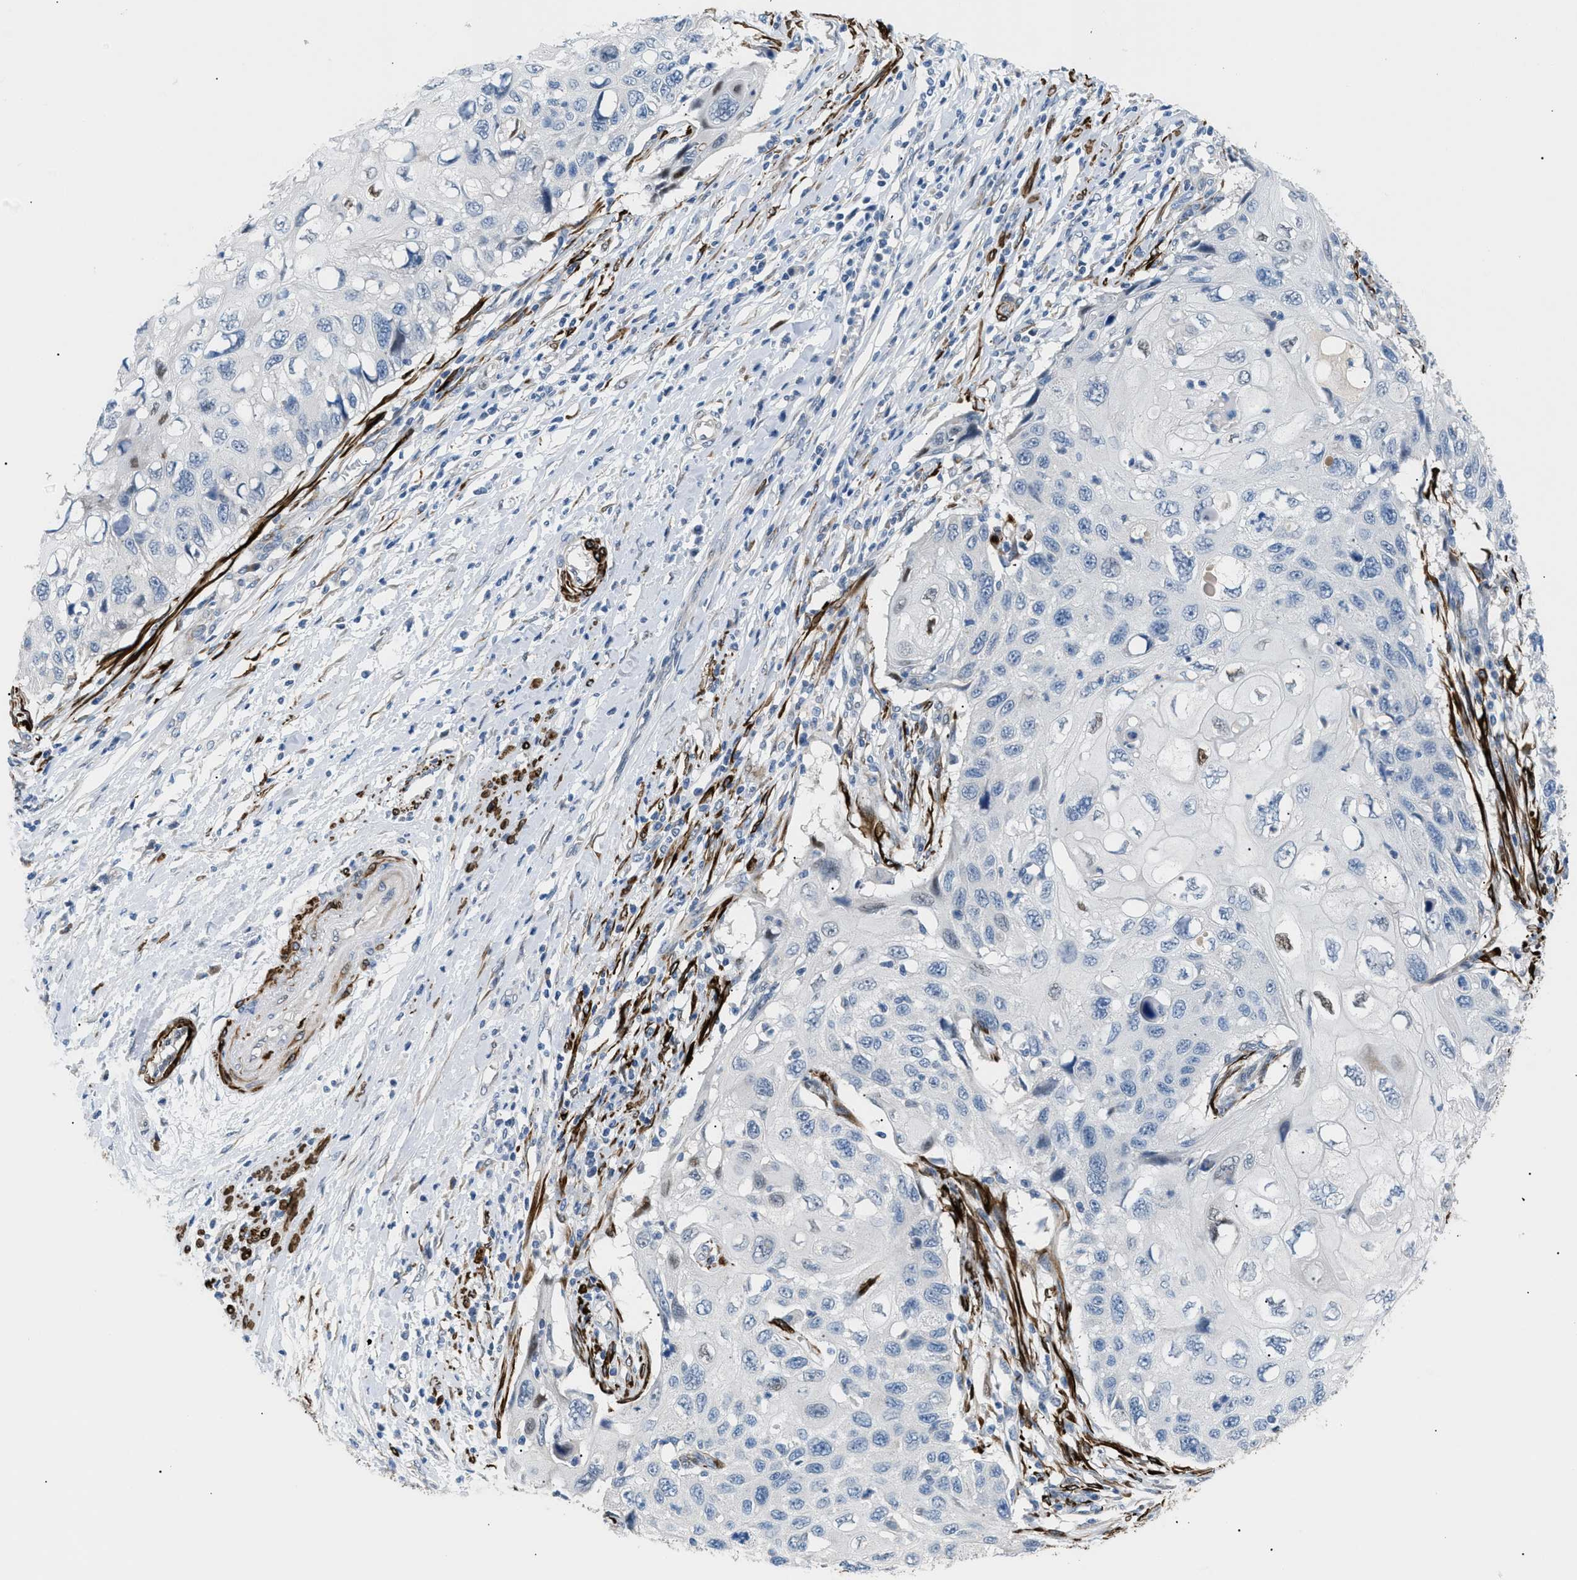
{"staining": {"intensity": "negative", "quantity": "none", "location": "none"}, "tissue": "cervical cancer", "cell_type": "Tumor cells", "image_type": "cancer", "snomed": [{"axis": "morphology", "description": "Squamous cell carcinoma, NOS"}, {"axis": "topography", "description": "Cervix"}], "caption": "This is an immunohistochemistry (IHC) histopathology image of cervical cancer. There is no expression in tumor cells.", "gene": "ICA1", "patient": {"sex": "female", "age": 70}}